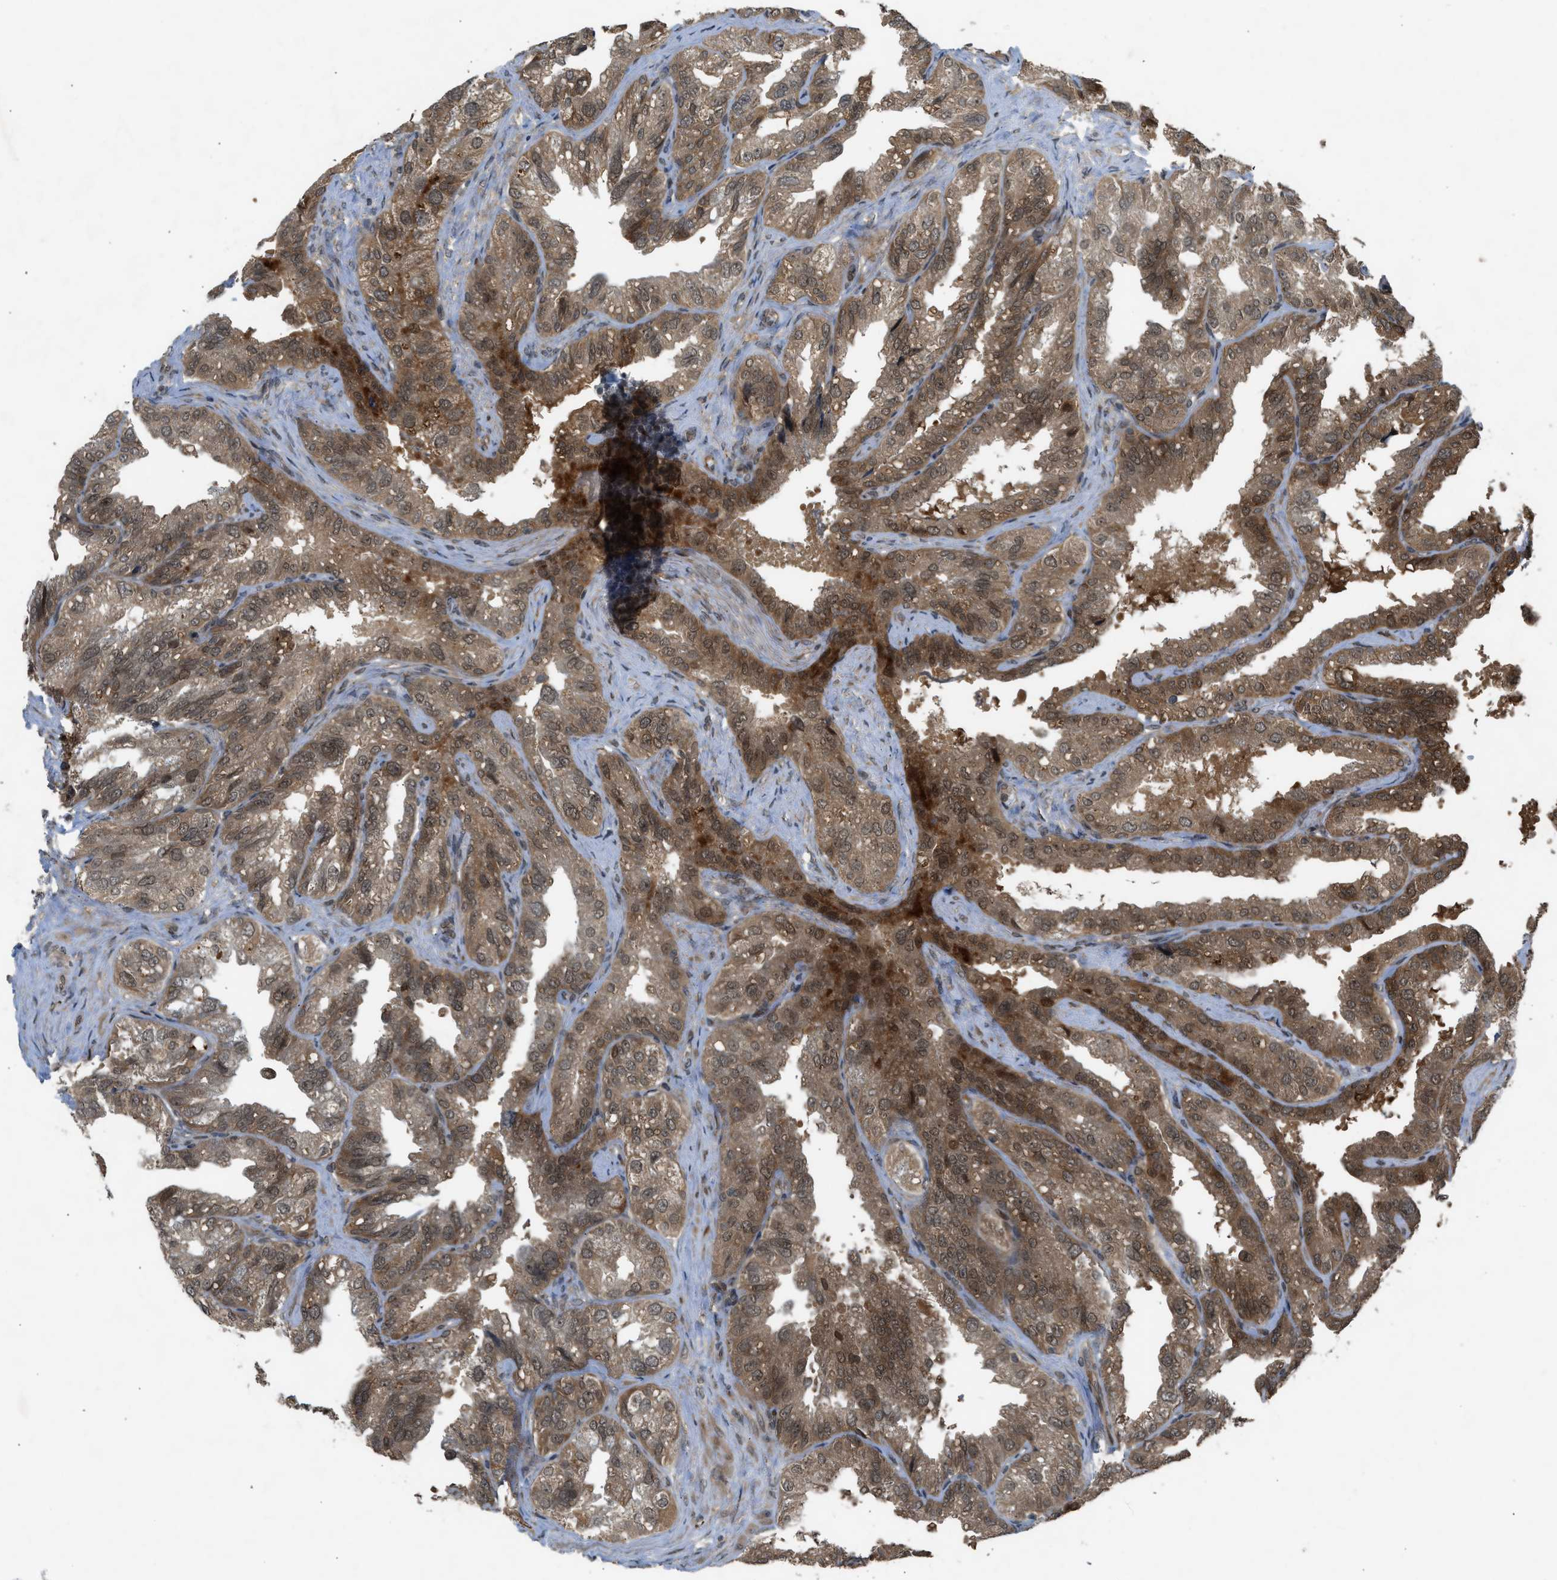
{"staining": {"intensity": "moderate", "quantity": ">75%", "location": "cytoplasmic/membranous"}, "tissue": "seminal vesicle", "cell_type": "Glandular cells", "image_type": "normal", "snomed": [{"axis": "morphology", "description": "Normal tissue, NOS"}, {"axis": "topography", "description": "Seminal veicle"}], "caption": "Immunohistochemical staining of normal human seminal vesicle demonstrates >75% levels of moderate cytoplasmic/membranous protein staining in about >75% of glandular cells. (IHC, brightfield microscopy, high magnification).", "gene": "TXNL1", "patient": {"sex": "male", "age": 68}}